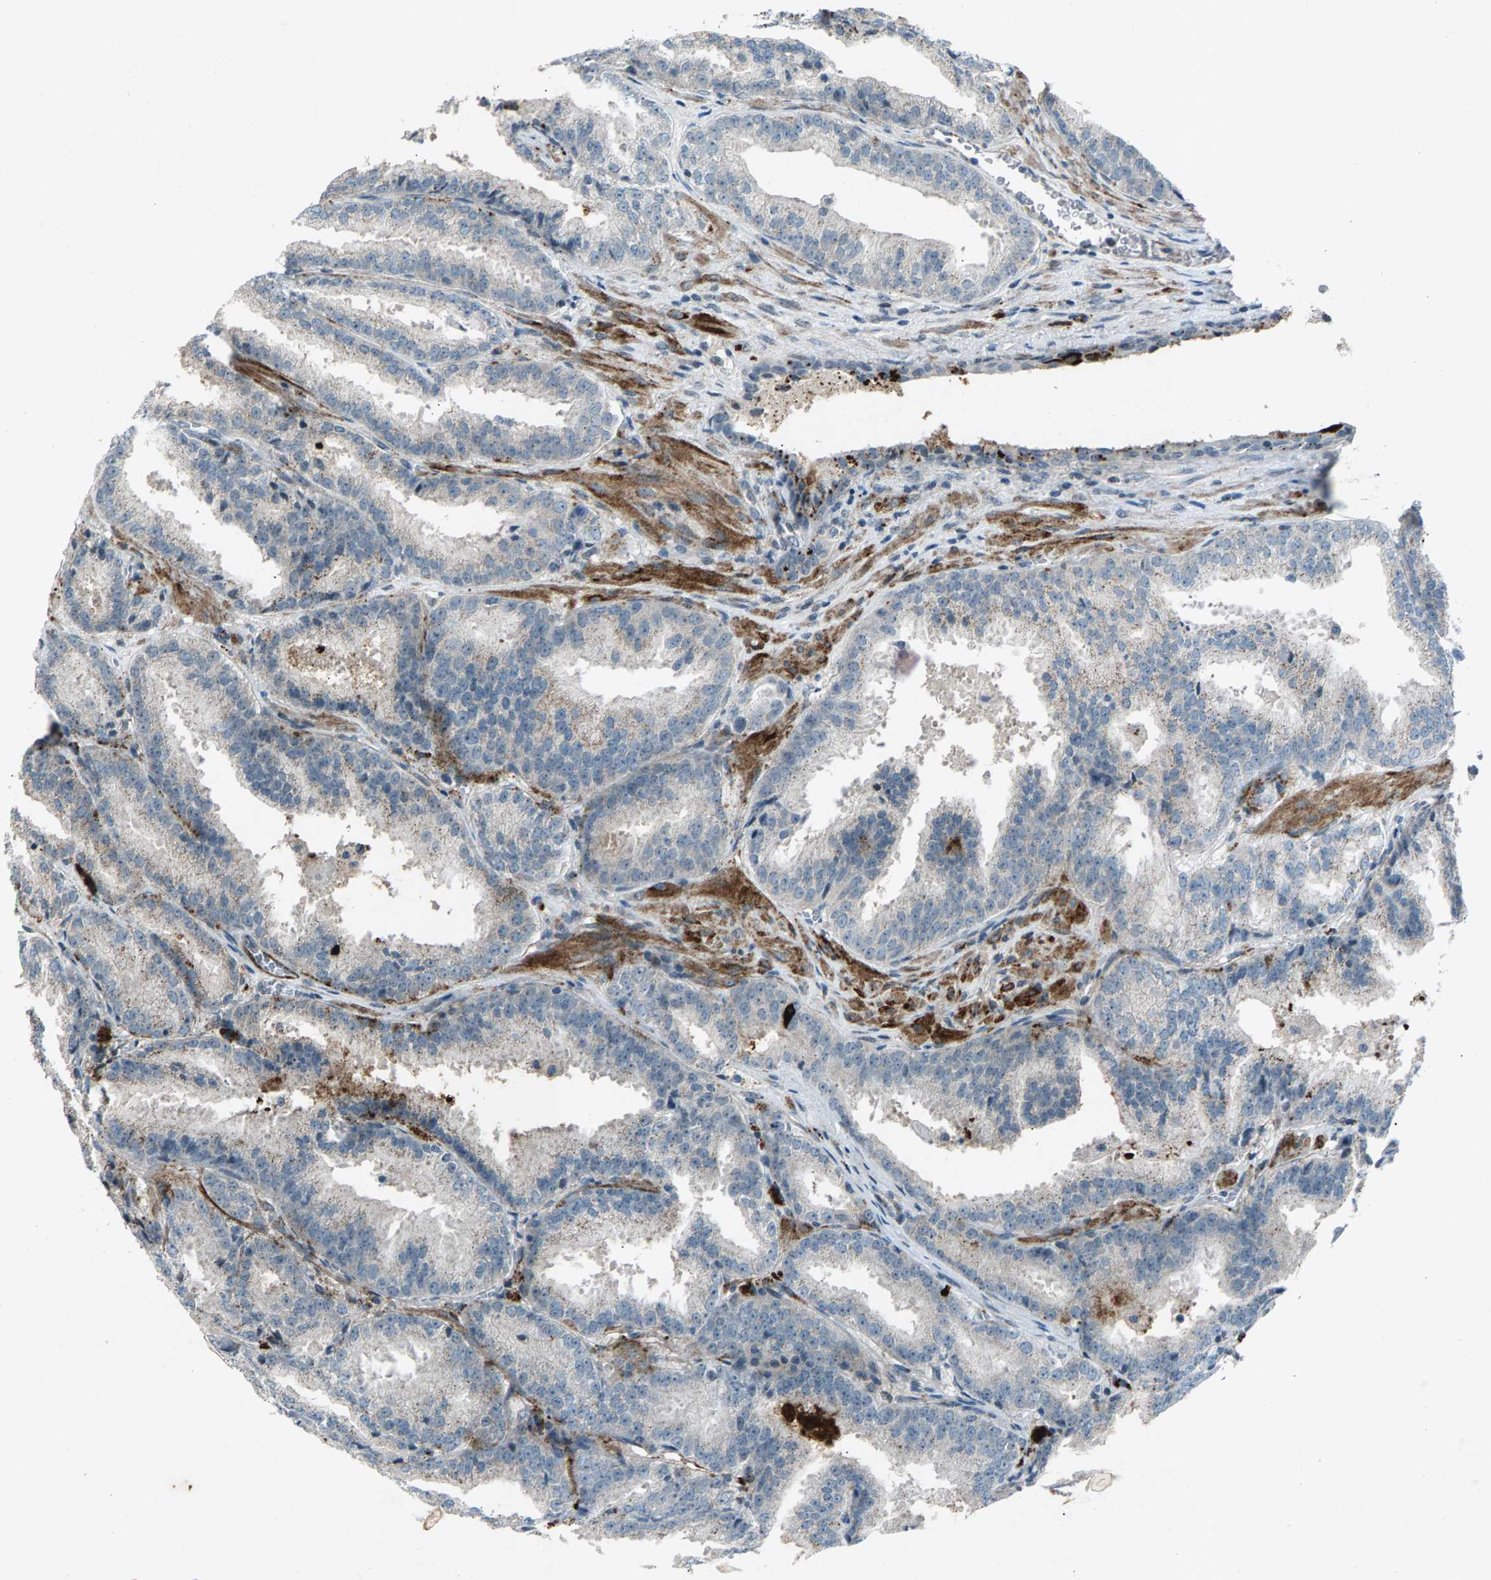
{"staining": {"intensity": "negative", "quantity": "none", "location": "none"}, "tissue": "prostate cancer", "cell_type": "Tumor cells", "image_type": "cancer", "snomed": [{"axis": "morphology", "description": "Adenocarcinoma, High grade"}, {"axis": "topography", "description": "Prostate"}], "caption": "An immunohistochemistry micrograph of prostate cancer is shown. There is no staining in tumor cells of prostate cancer. (DAB immunohistochemistry (IHC), high magnification).", "gene": "ZPR1", "patient": {"sex": "male", "age": 61}}